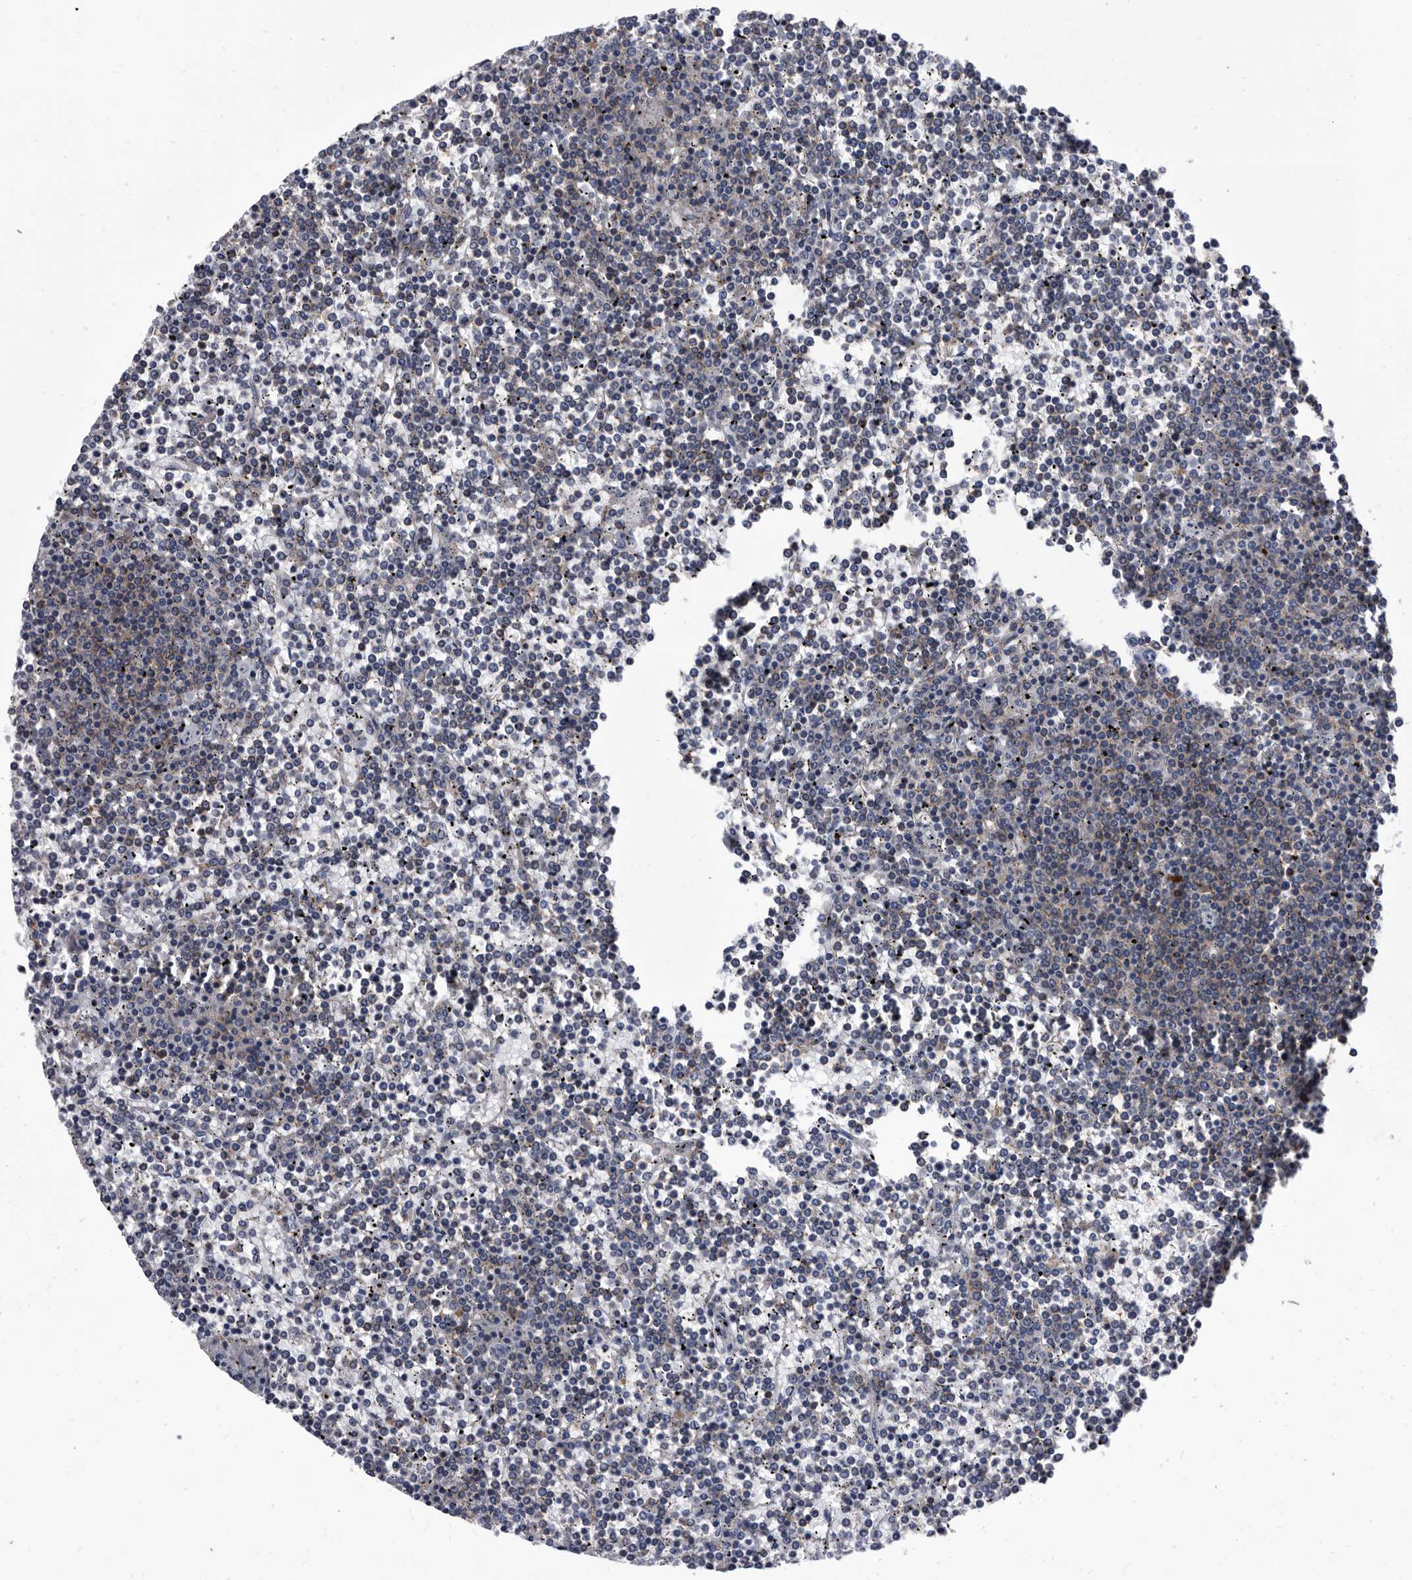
{"staining": {"intensity": "negative", "quantity": "none", "location": "none"}, "tissue": "lymphoma", "cell_type": "Tumor cells", "image_type": "cancer", "snomed": [{"axis": "morphology", "description": "Malignant lymphoma, non-Hodgkin's type, Low grade"}, {"axis": "topography", "description": "Spleen"}], "caption": "Tumor cells show no significant protein expression in lymphoma.", "gene": "DTNBP1", "patient": {"sex": "female", "age": 19}}